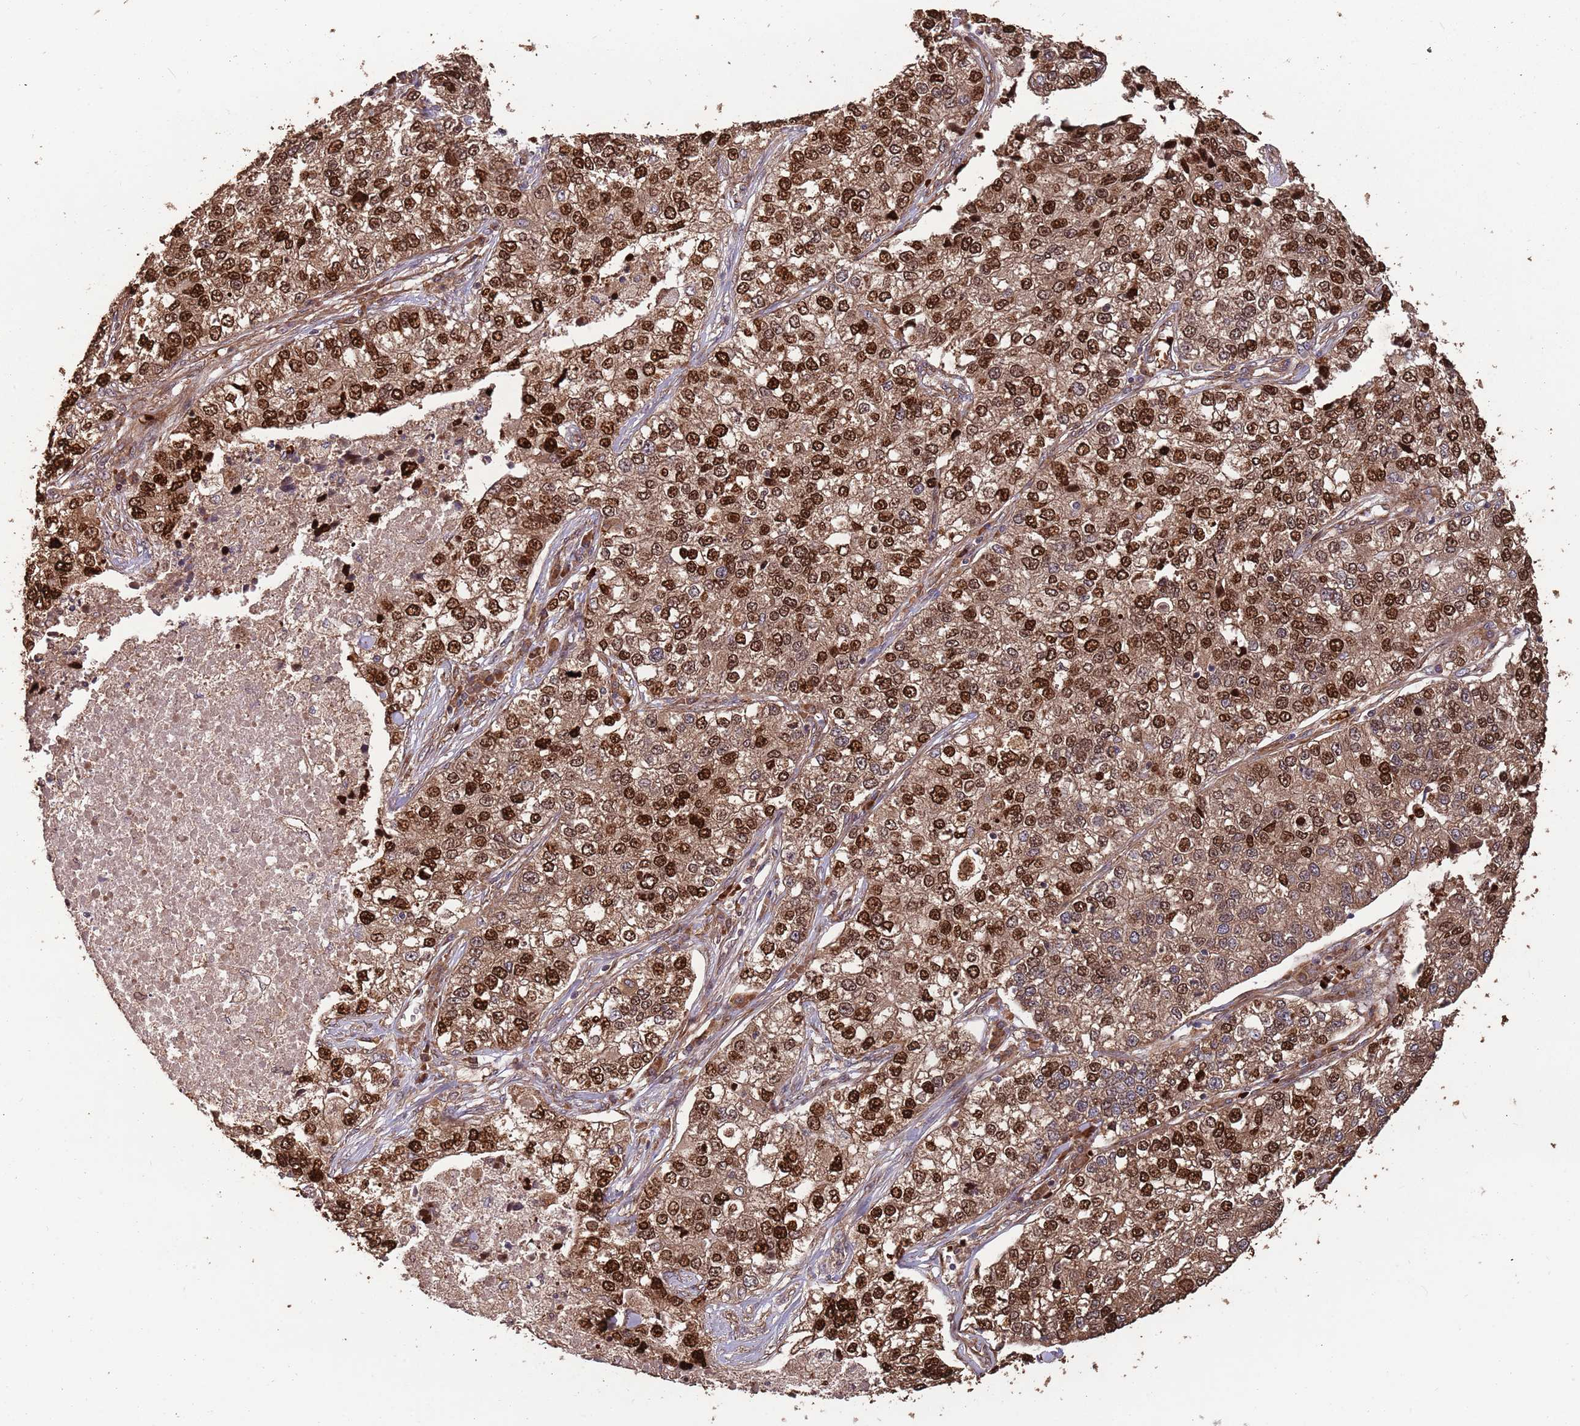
{"staining": {"intensity": "strong", "quantity": ">75%", "location": "nuclear"}, "tissue": "lung cancer", "cell_type": "Tumor cells", "image_type": "cancer", "snomed": [{"axis": "morphology", "description": "Adenocarcinoma, NOS"}, {"axis": "topography", "description": "Lung"}], "caption": "Lung adenocarcinoma stained with DAB (3,3'-diaminobenzidine) immunohistochemistry (IHC) demonstrates high levels of strong nuclear positivity in about >75% of tumor cells.", "gene": "ZNF428", "patient": {"sex": "male", "age": 49}}